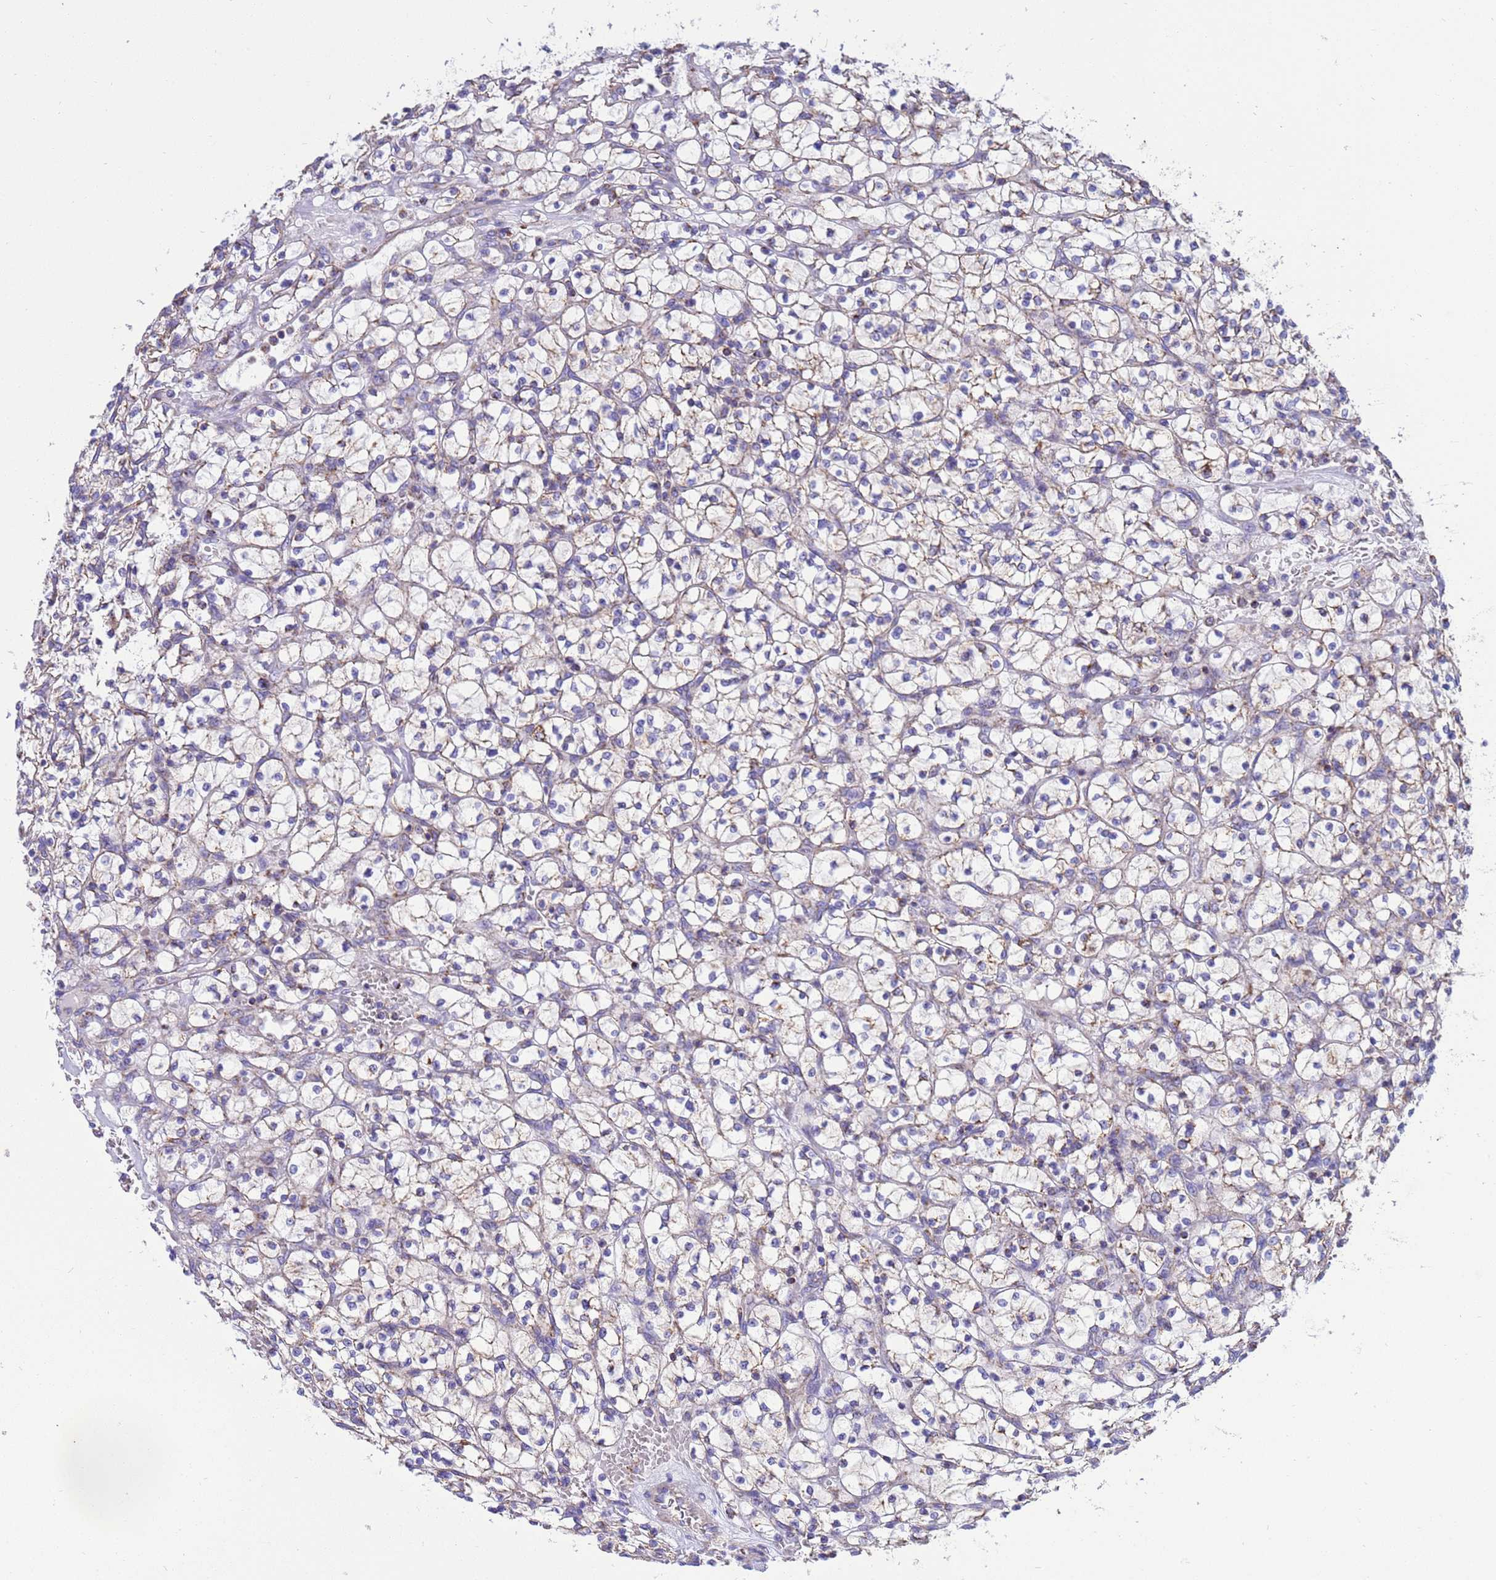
{"staining": {"intensity": "negative", "quantity": "none", "location": "none"}, "tissue": "renal cancer", "cell_type": "Tumor cells", "image_type": "cancer", "snomed": [{"axis": "morphology", "description": "Adenocarcinoma, NOS"}, {"axis": "topography", "description": "Kidney"}], "caption": "Tumor cells show no significant staining in adenocarcinoma (renal).", "gene": "RNF165", "patient": {"sex": "female", "age": 64}}